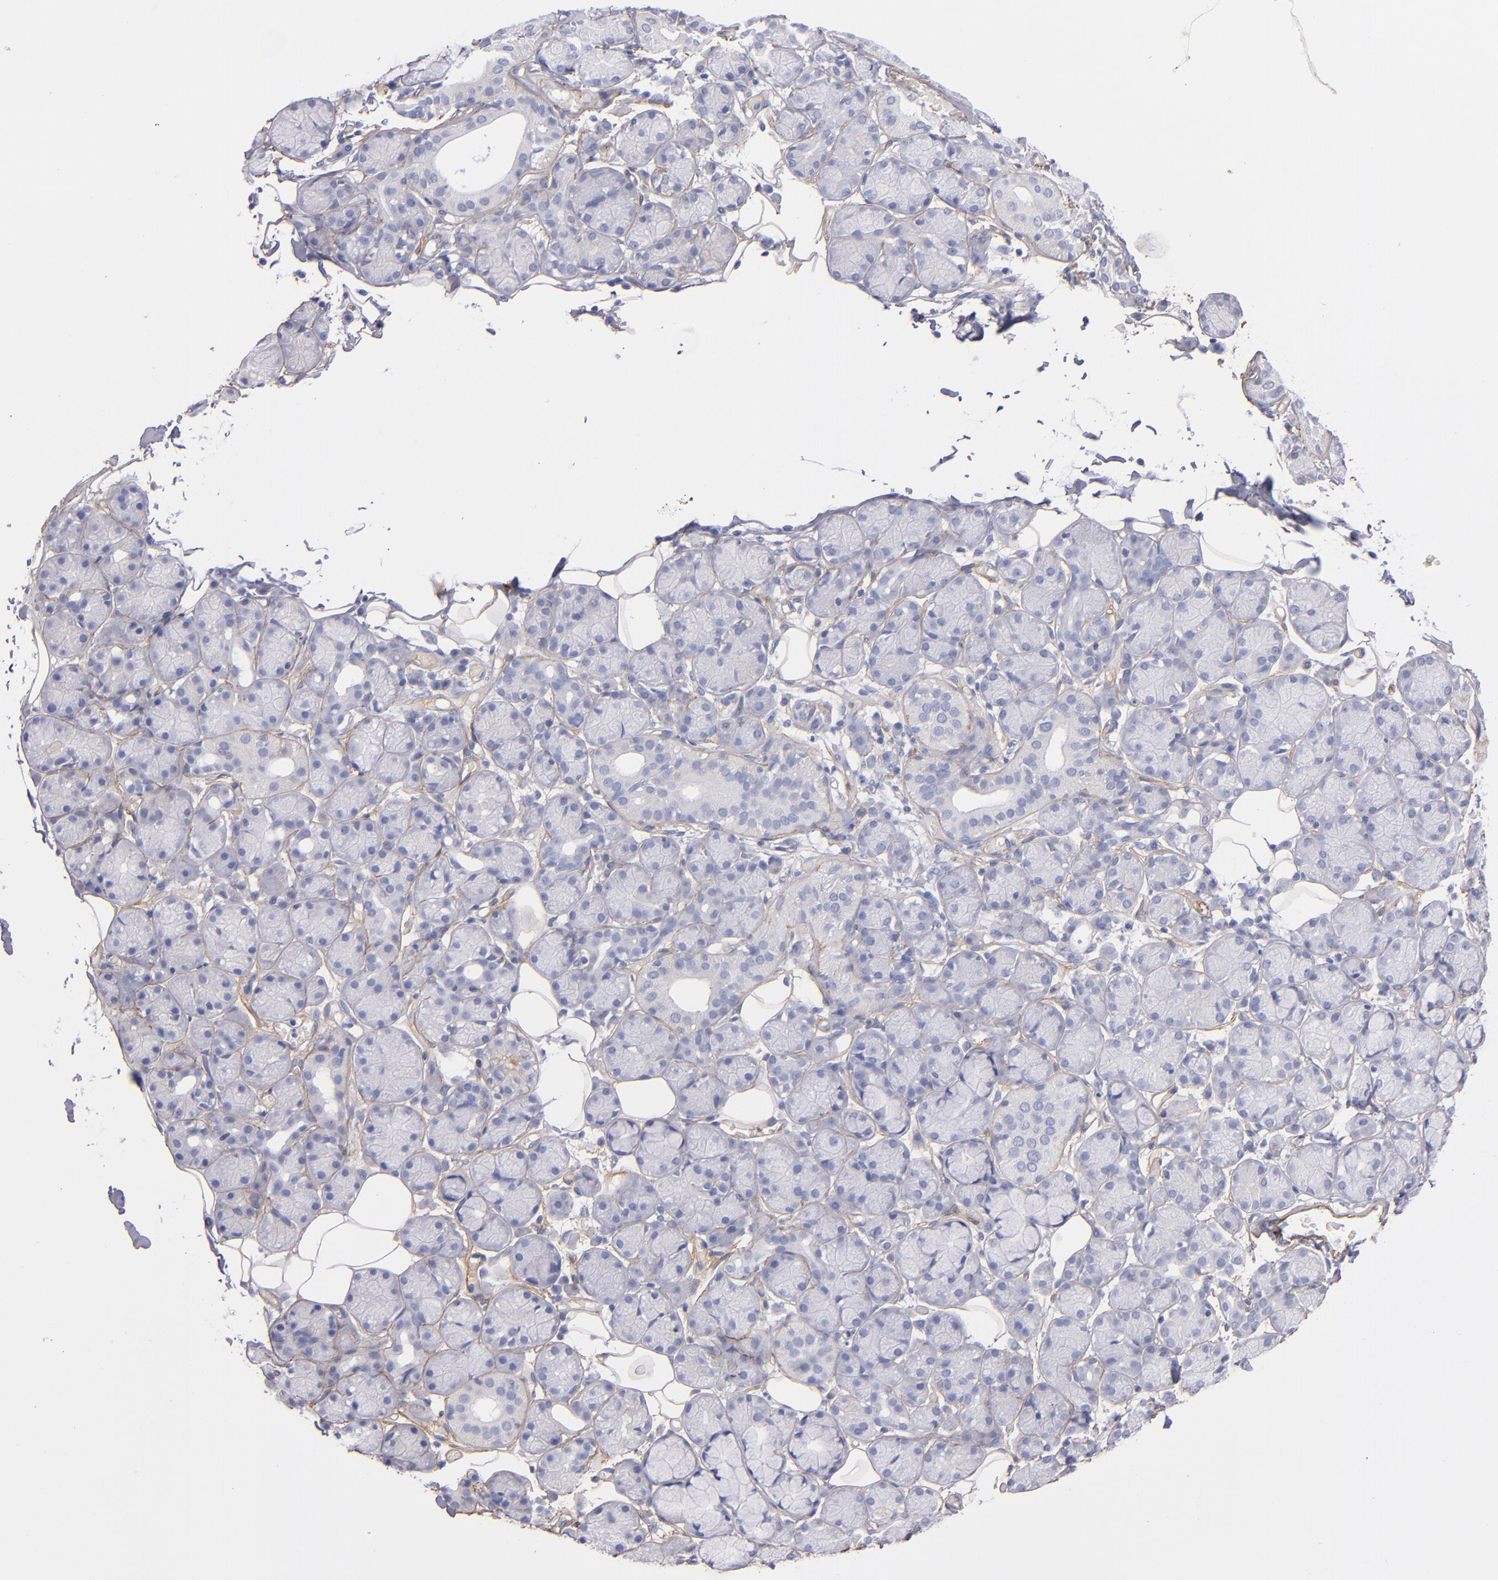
{"staining": {"intensity": "weak", "quantity": "25%-75%", "location": "cytoplasmic/membranous"}, "tissue": "salivary gland", "cell_type": "Glandular cells", "image_type": "normal", "snomed": [{"axis": "morphology", "description": "Normal tissue, NOS"}, {"axis": "topography", "description": "Salivary gland"}], "caption": "Weak cytoplasmic/membranous positivity is seen in about 25%-75% of glandular cells in normal salivary gland. (IHC, brightfield microscopy, high magnification).", "gene": "LAMC1", "patient": {"sex": "male", "age": 54}}